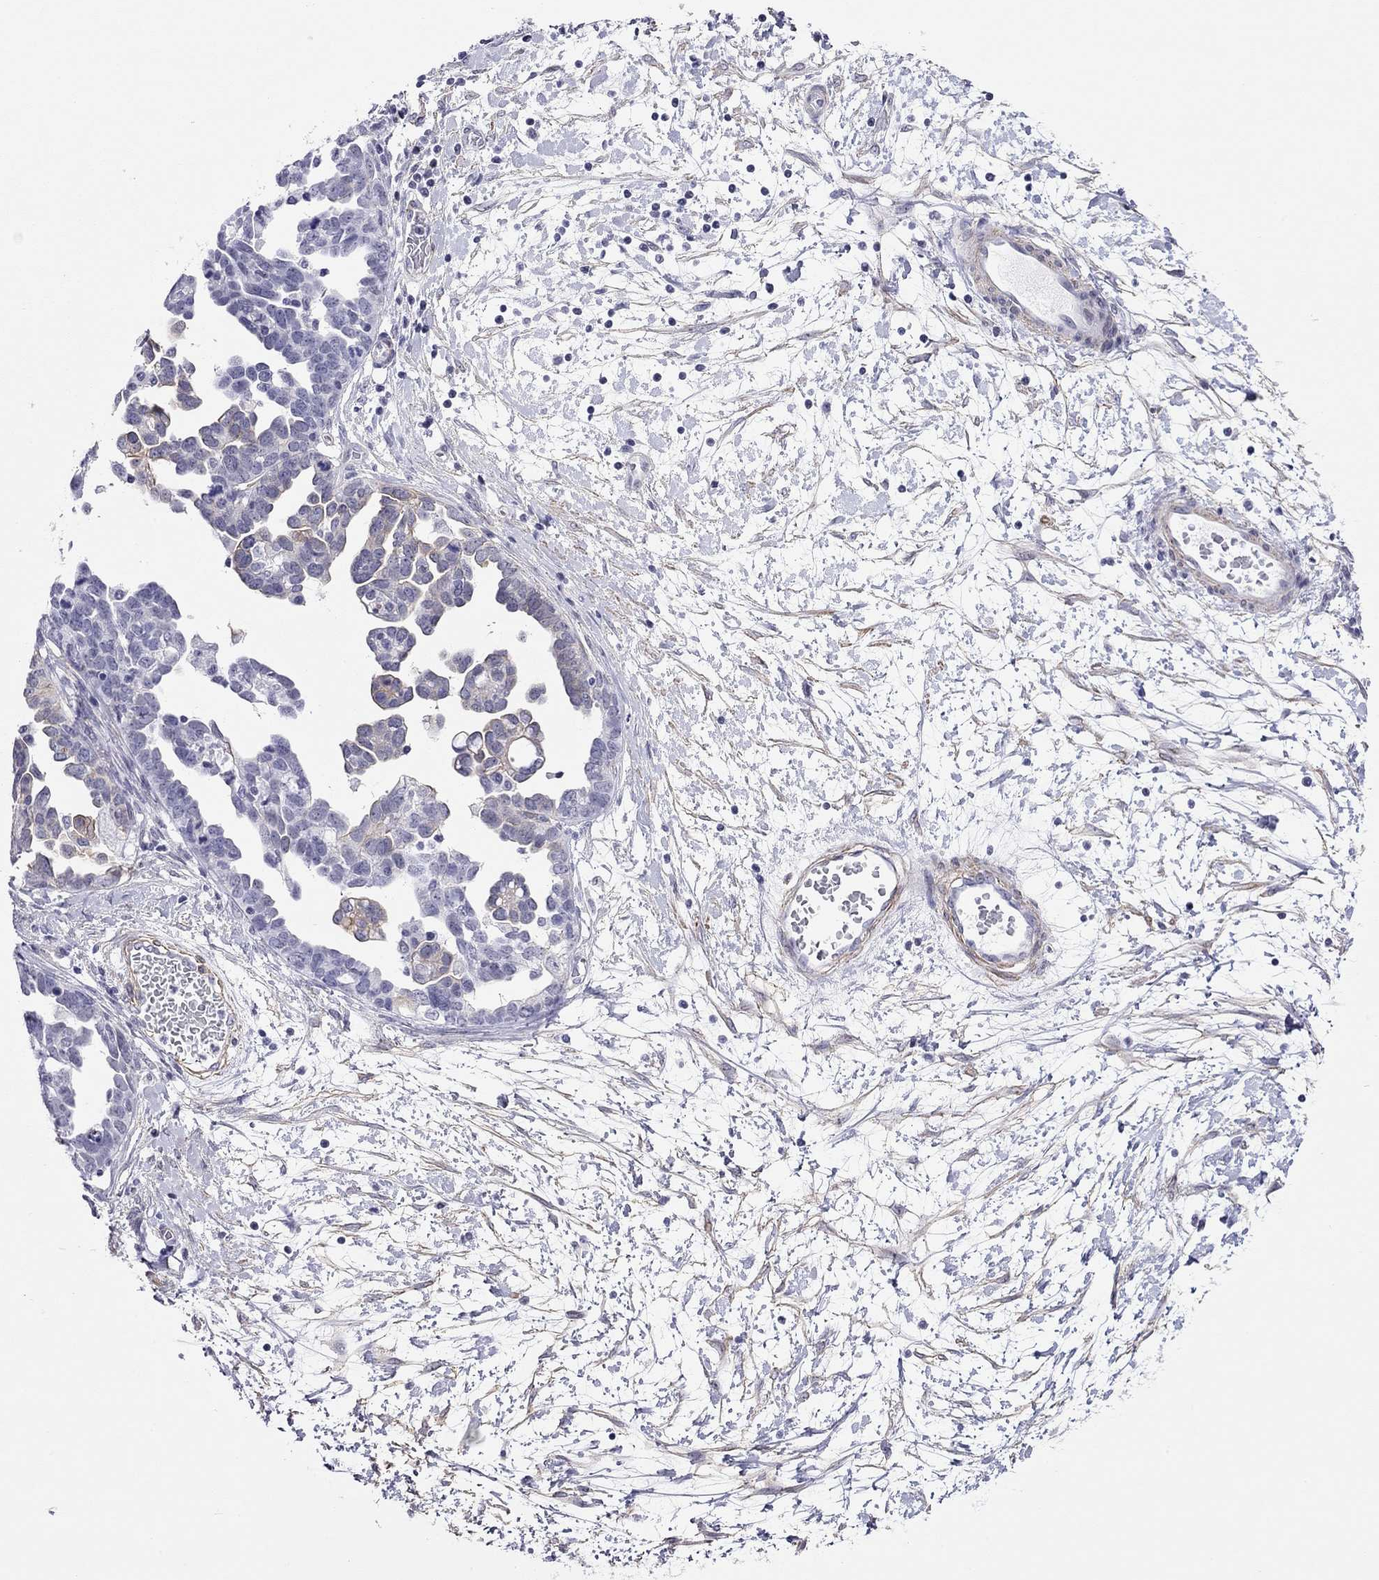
{"staining": {"intensity": "weak", "quantity": "<25%", "location": "cytoplasmic/membranous"}, "tissue": "ovarian cancer", "cell_type": "Tumor cells", "image_type": "cancer", "snomed": [{"axis": "morphology", "description": "Cystadenocarcinoma, serous, NOS"}, {"axis": "topography", "description": "Ovary"}], "caption": "This image is of ovarian cancer (serous cystadenocarcinoma) stained with immunohistochemistry to label a protein in brown with the nuclei are counter-stained blue. There is no positivity in tumor cells. (DAB IHC with hematoxylin counter stain).", "gene": "MYMX", "patient": {"sex": "female", "age": 54}}